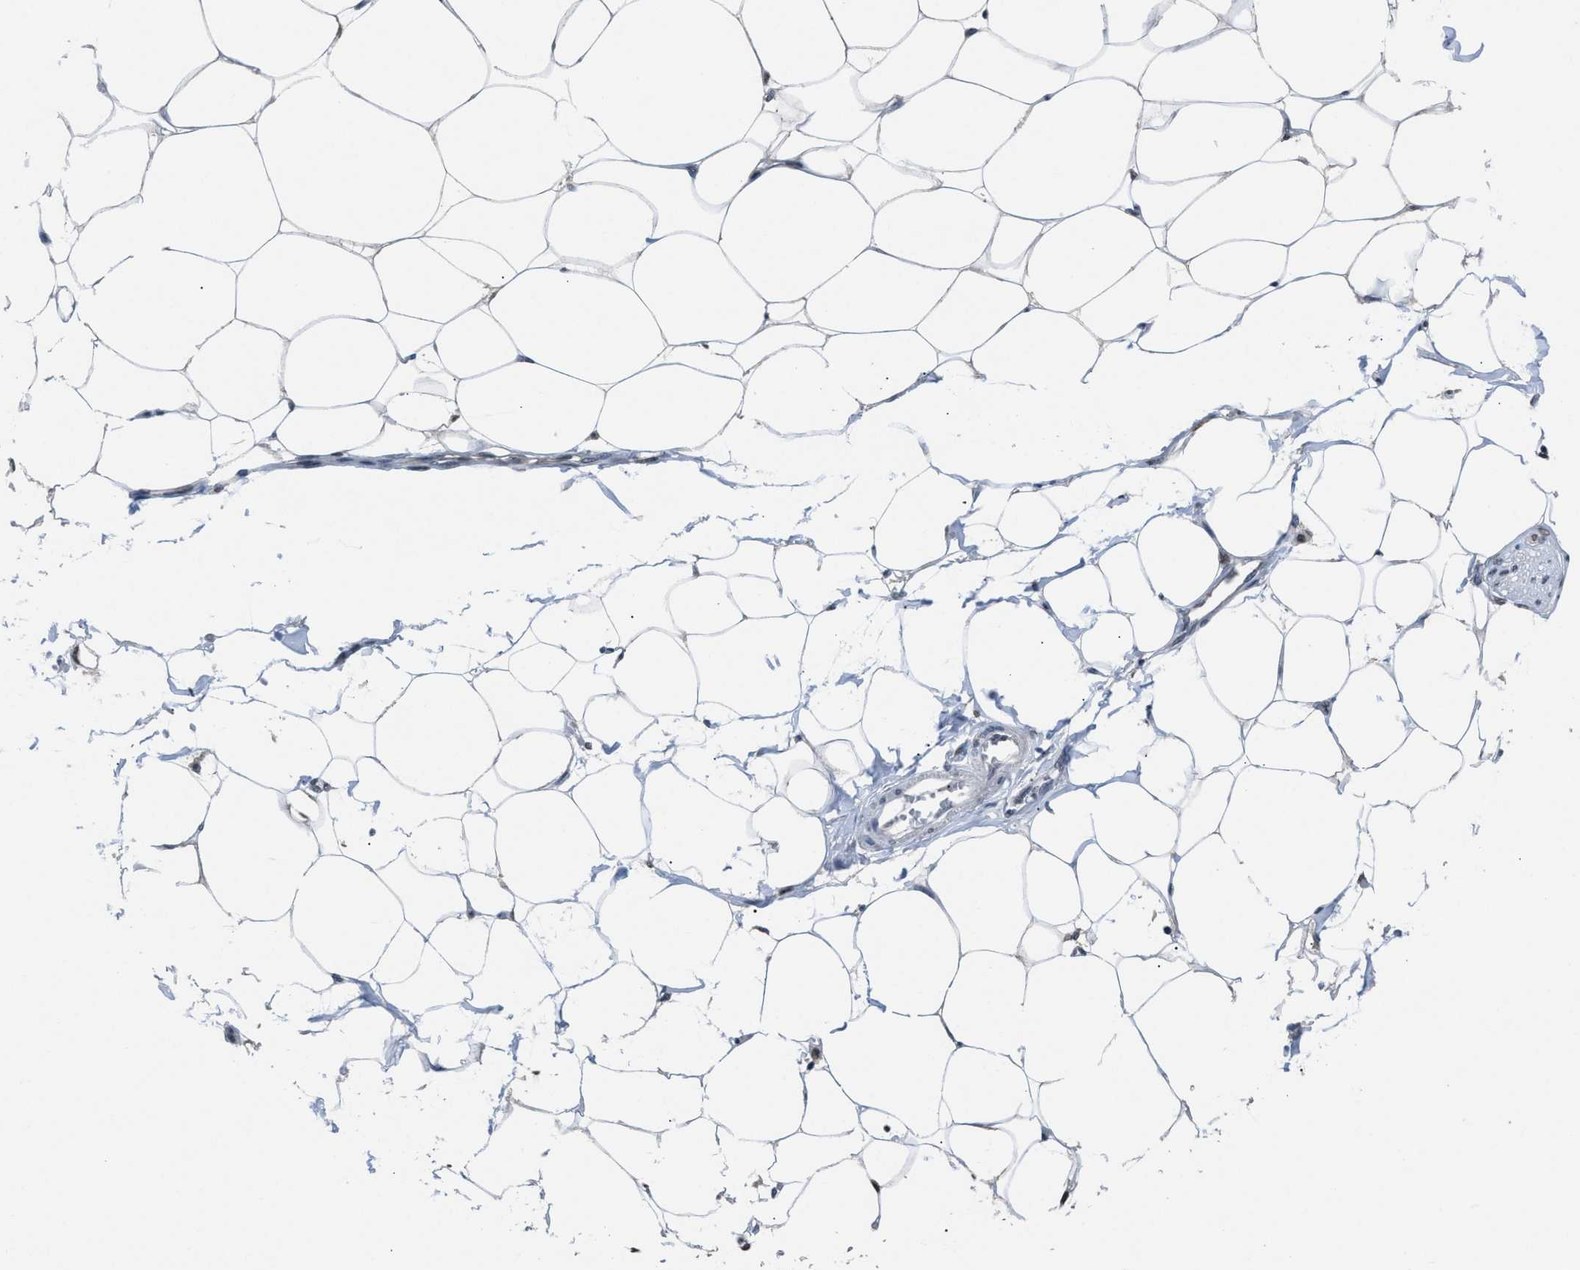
{"staining": {"intensity": "weak", "quantity": ">75%", "location": "cytoplasmic/membranous,nuclear"}, "tissue": "adipose tissue", "cell_type": "Adipocytes", "image_type": "normal", "snomed": [{"axis": "morphology", "description": "Normal tissue, NOS"}, {"axis": "morphology", "description": "Adenocarcinoma, NOS"}, {"axis": "topography", "description": "Colon"}, {"axis": "topography", "description": "Peripheral nerve tissue"}], "caption": "This photomicrograph exhibits IHC staining of unremarkable human adipose tissue, with low weak cytoplasmic/membranous,nuclear staining in about >75% of adipocytes.", "gene": "ZNF276", "patient": {"sex": "male", "age": 14}}